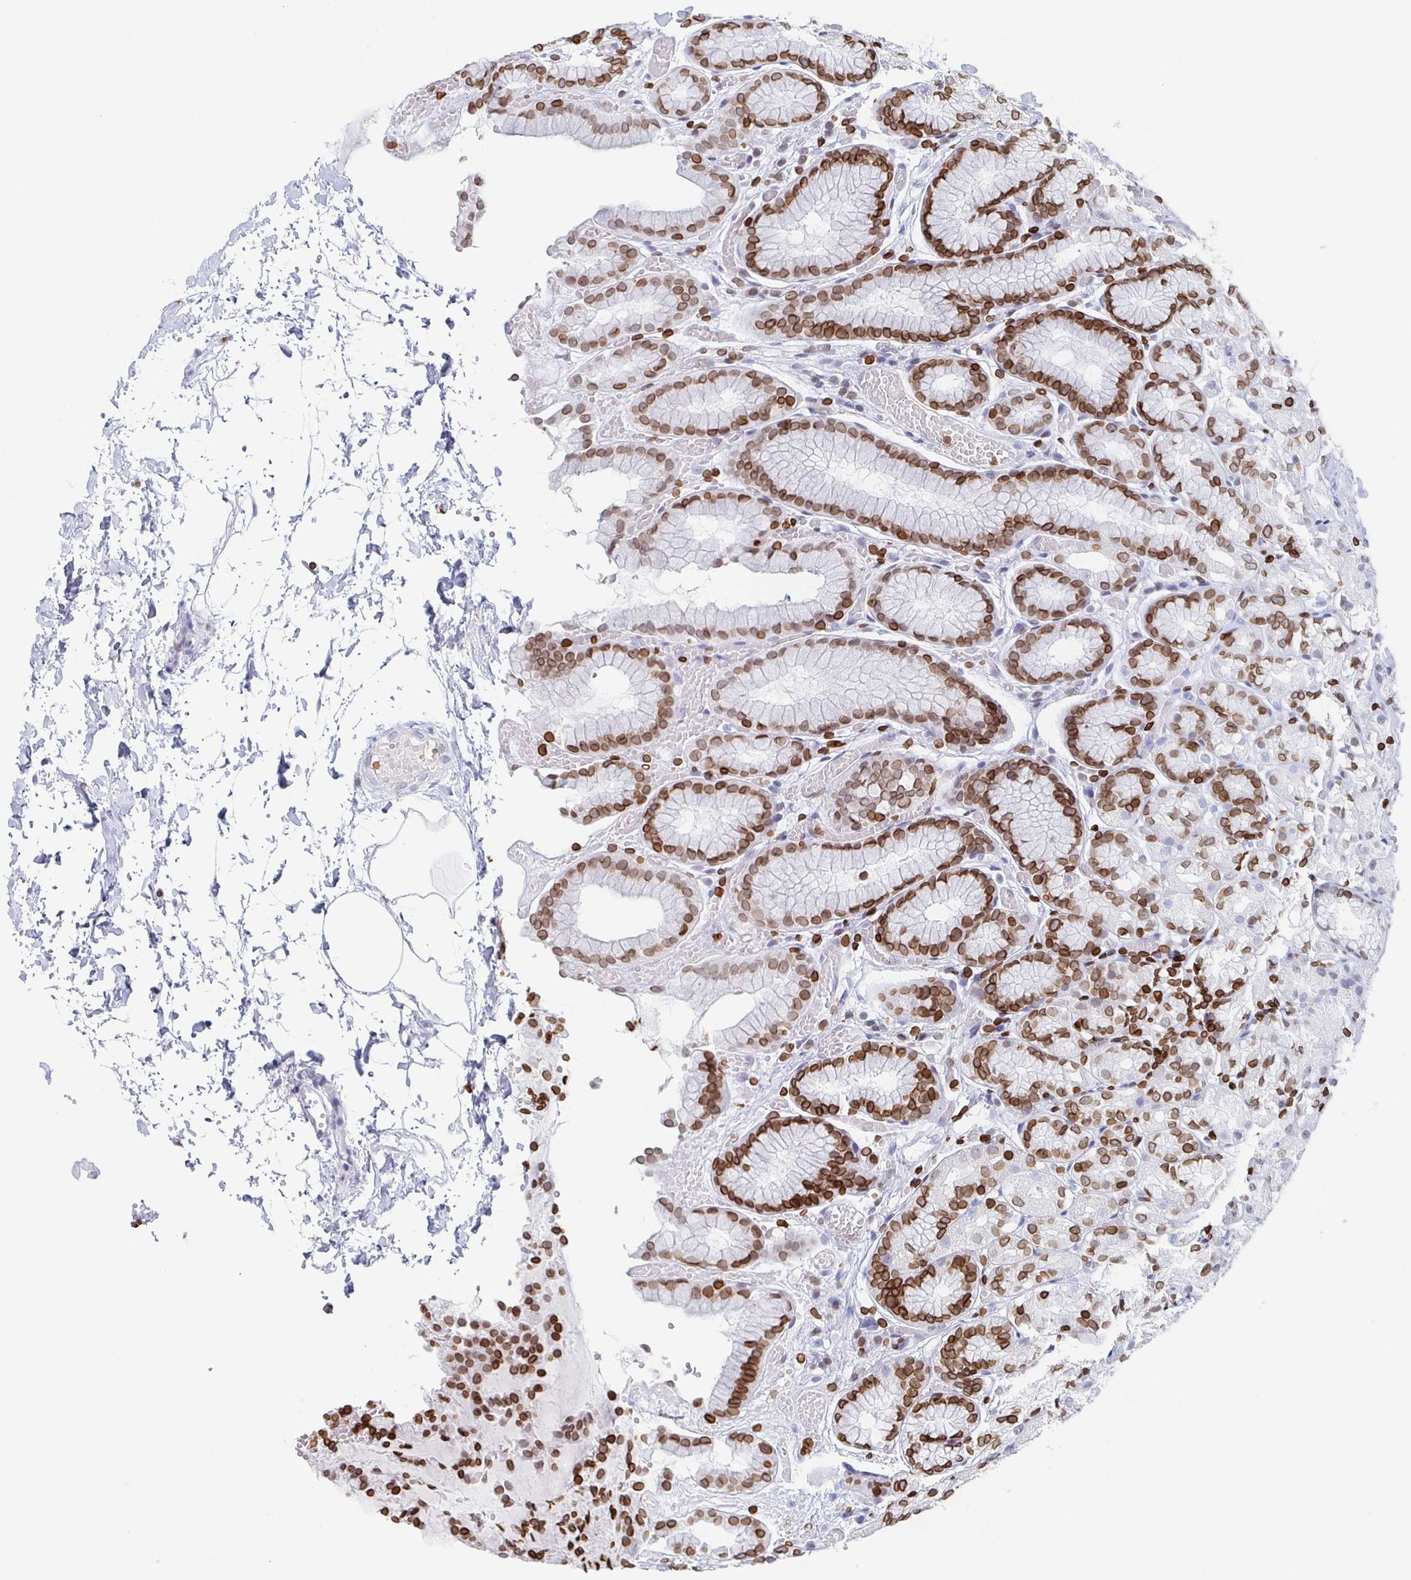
{"staining": {"intensity": "strong", "quantity": "25%-75%", "location": "cytoplasmic/membranous,nuclear"}, "tissue": "stomach", "cell_type": "Glandular cells", "image_type": "normal", "snomed": [{"axis": "morphology", "description": "Normal tissue, NOS"}, {"axis": "topography", "description": "Stomach"}], "caption": "Immunohistochemistry image of benign stomach stained for a protein (brown), which shows high levels of strong cytoplasmic/membranous,nuclear staining in approximately 25%-75% of glandular cells.", "gene": "BTBD7", "patient": {"sex": "male", "age": 70}}